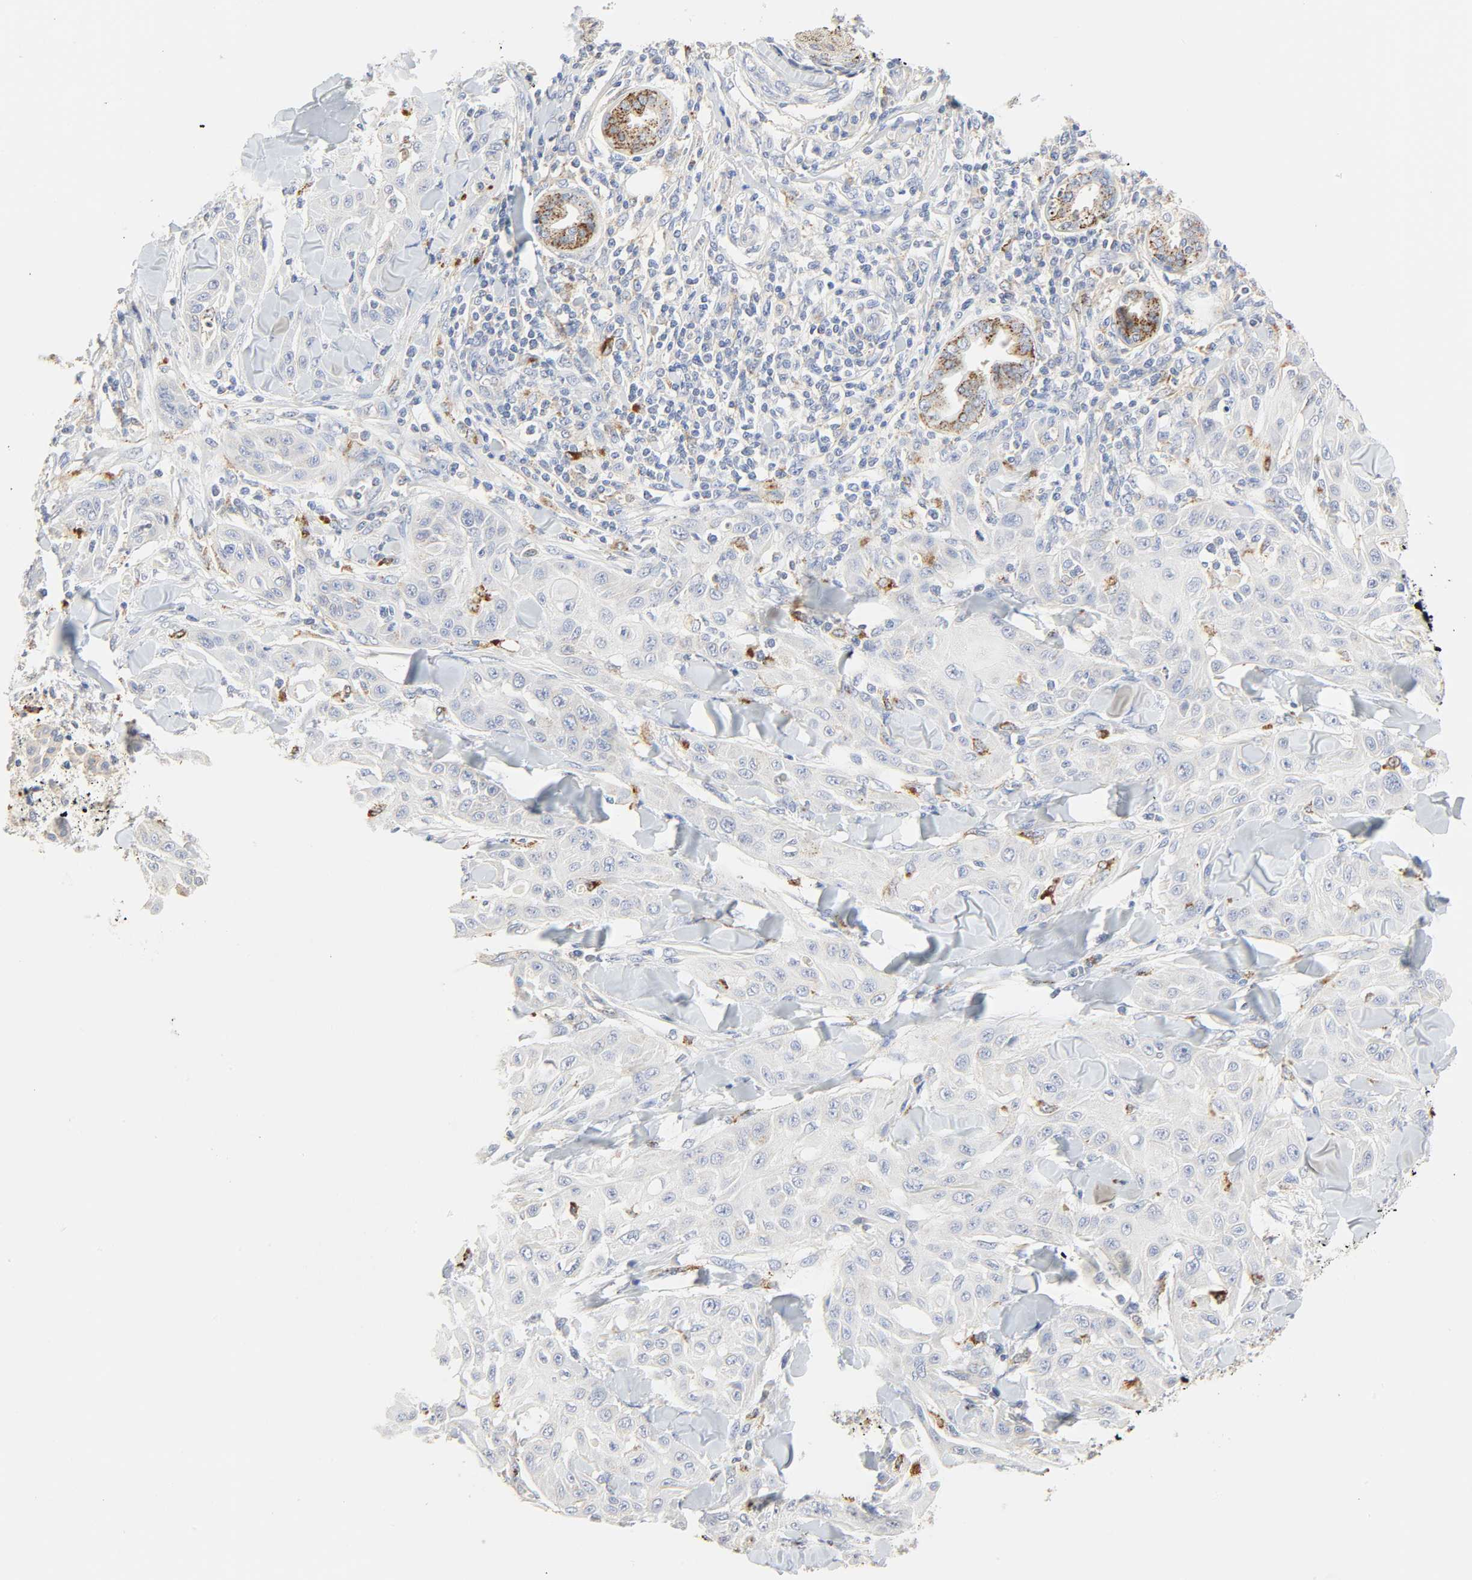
{"staining": {"intensity": "negative", "quantity": "none", "location": "none"}, "tissue": "skin cancer", "cell_type": "Tumor cells", "image_type": "cancer", "snomed": [{"axis": "morphology", "description": "Squamous cell carcinoma, NOS"}, {"axis": "topography", "description": "Skin"}], "caption": "DAB immunohistochemical staining of skin cancer (squamous cell carcinoma) exhibits no significant positivity in tumor cells.", "gene": "CAMK2A", "patient": {"sex": "male", "age": 24}}